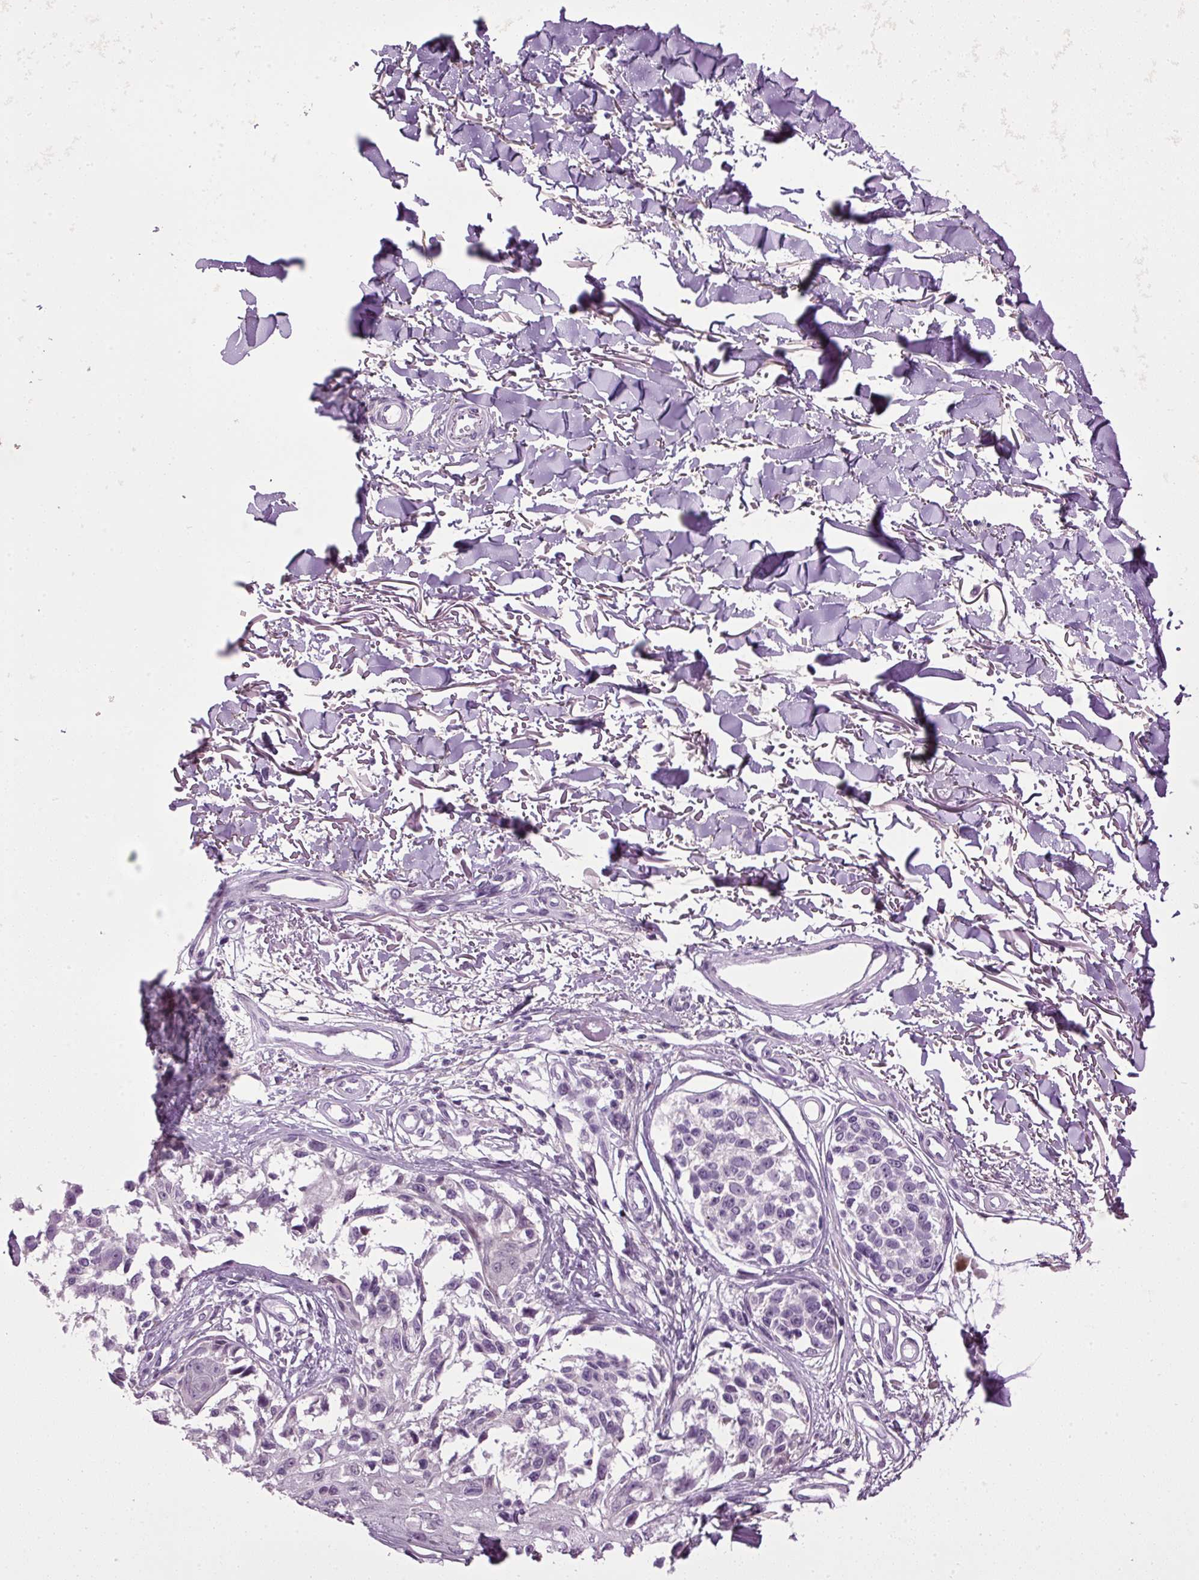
{"staining": {"intensity": "negative", "quantity": "none", "location": "none"}, "tissue": "melanoma", "cell_type": "Tumor cells", "image_type": "cancer", "snomed": [{"axis": "morphology", "description": "Malignant melanoma, NOS"}, {"axis": "topography", "description": "Skin"}], "caption": "IHC image of human malignant melanoma stained for a protein (brown), which displays no expression in tumor cells. (DAB (3,3'-diaminobenzidine) immunohistochemistry with hematoxylin counter stain).", "gene": "A1CF", "patient": {"sex": "male", "age": 73}}